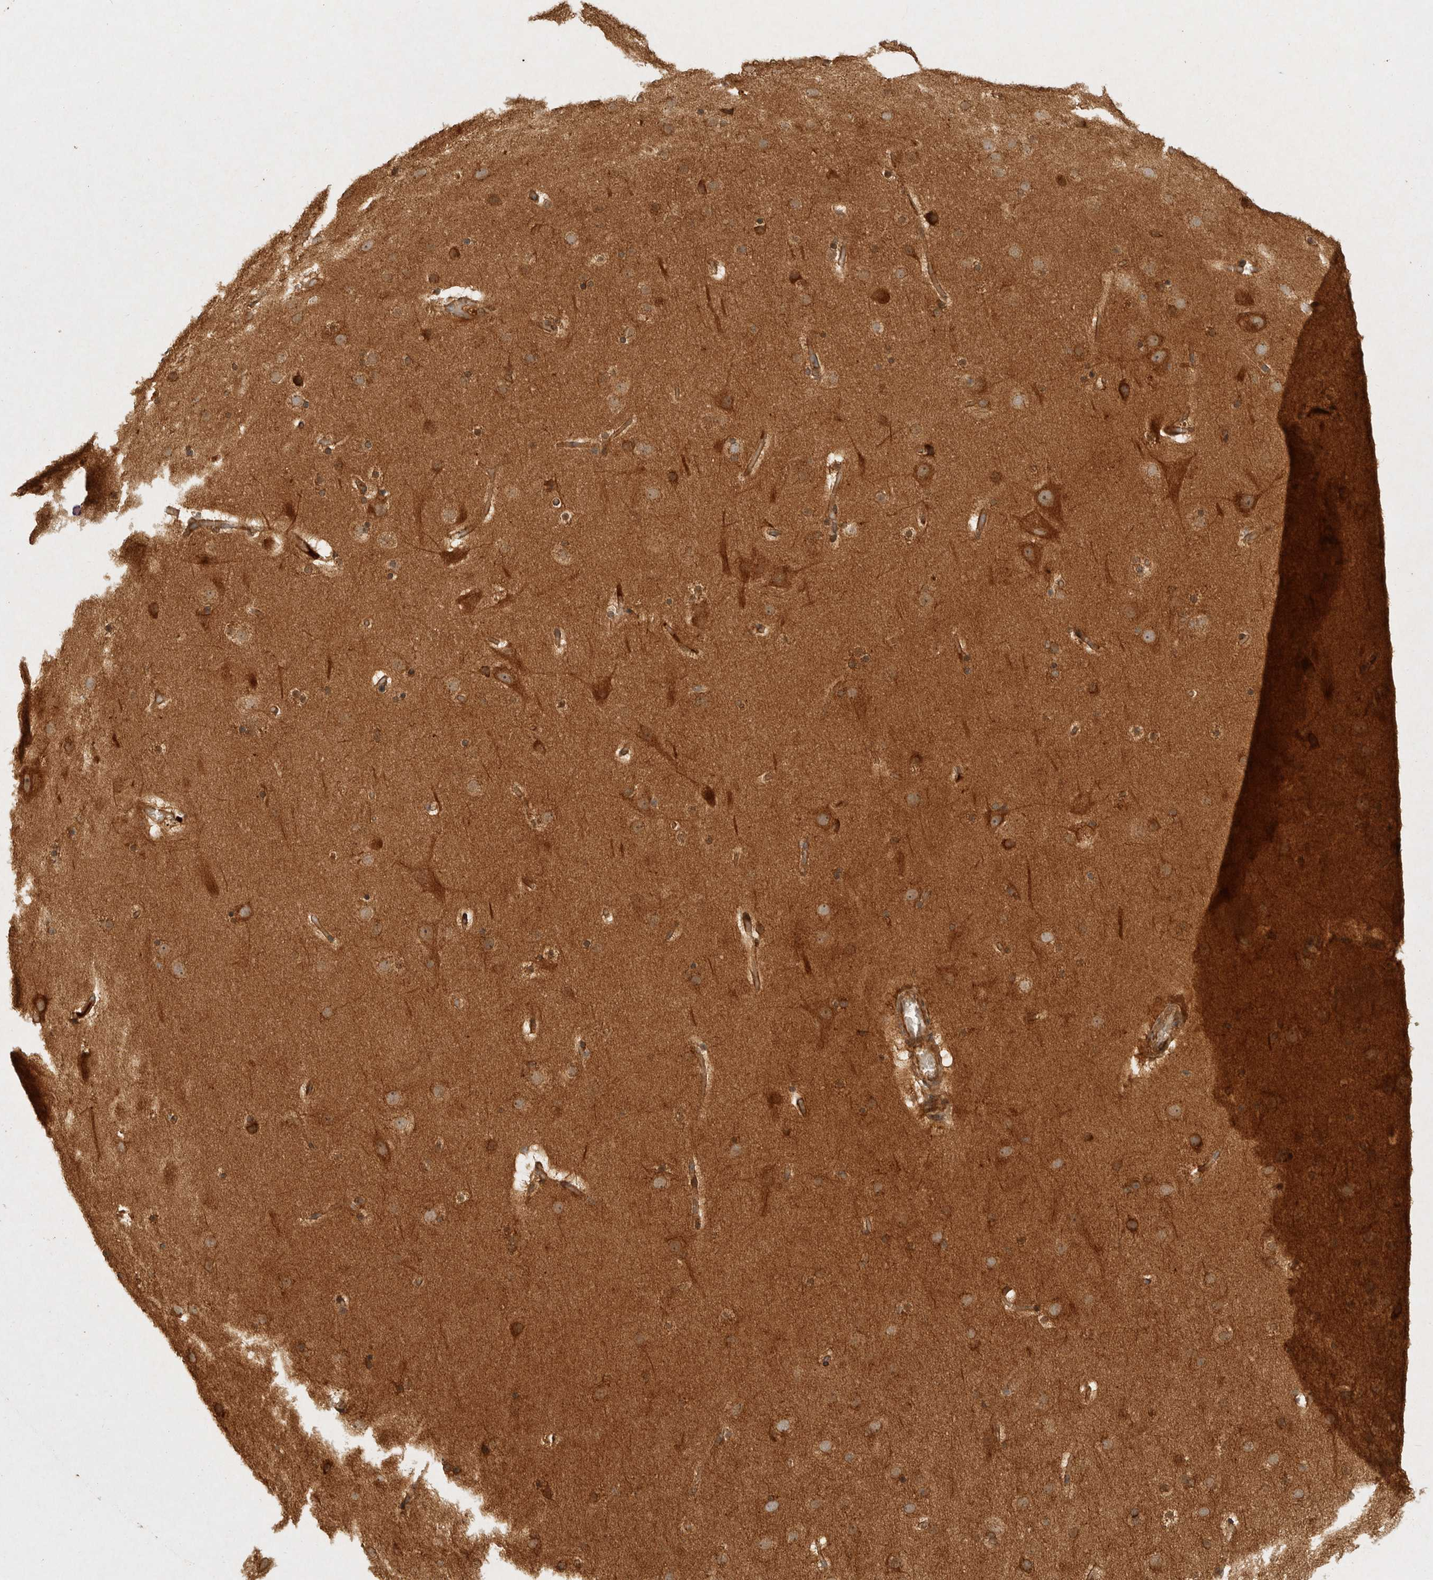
{"staining": {"intensity": "weak", "quantity": ">75%", "location": "cytoplasmic/membranous"}, "tissue": "cerebral cortex", "cell_type": "Endothelial cells", "image_type": "normal", "snomed": [{"axis": "morphology", "description": "Normal tissue, NOS"}, {"axis": "topography", "description": "Cerebral cortex"}], "caption": "Protein expression analysis of normal human cerebral cortex reveals weak cytoplasmic/membranous staining in approximately >75% of endothelial cells. (brown staining indicates protein expression, while blue staining denotes nuclei).", "gene": "CAMSAP2", "patient": {"sex": "male", "age": 57}}